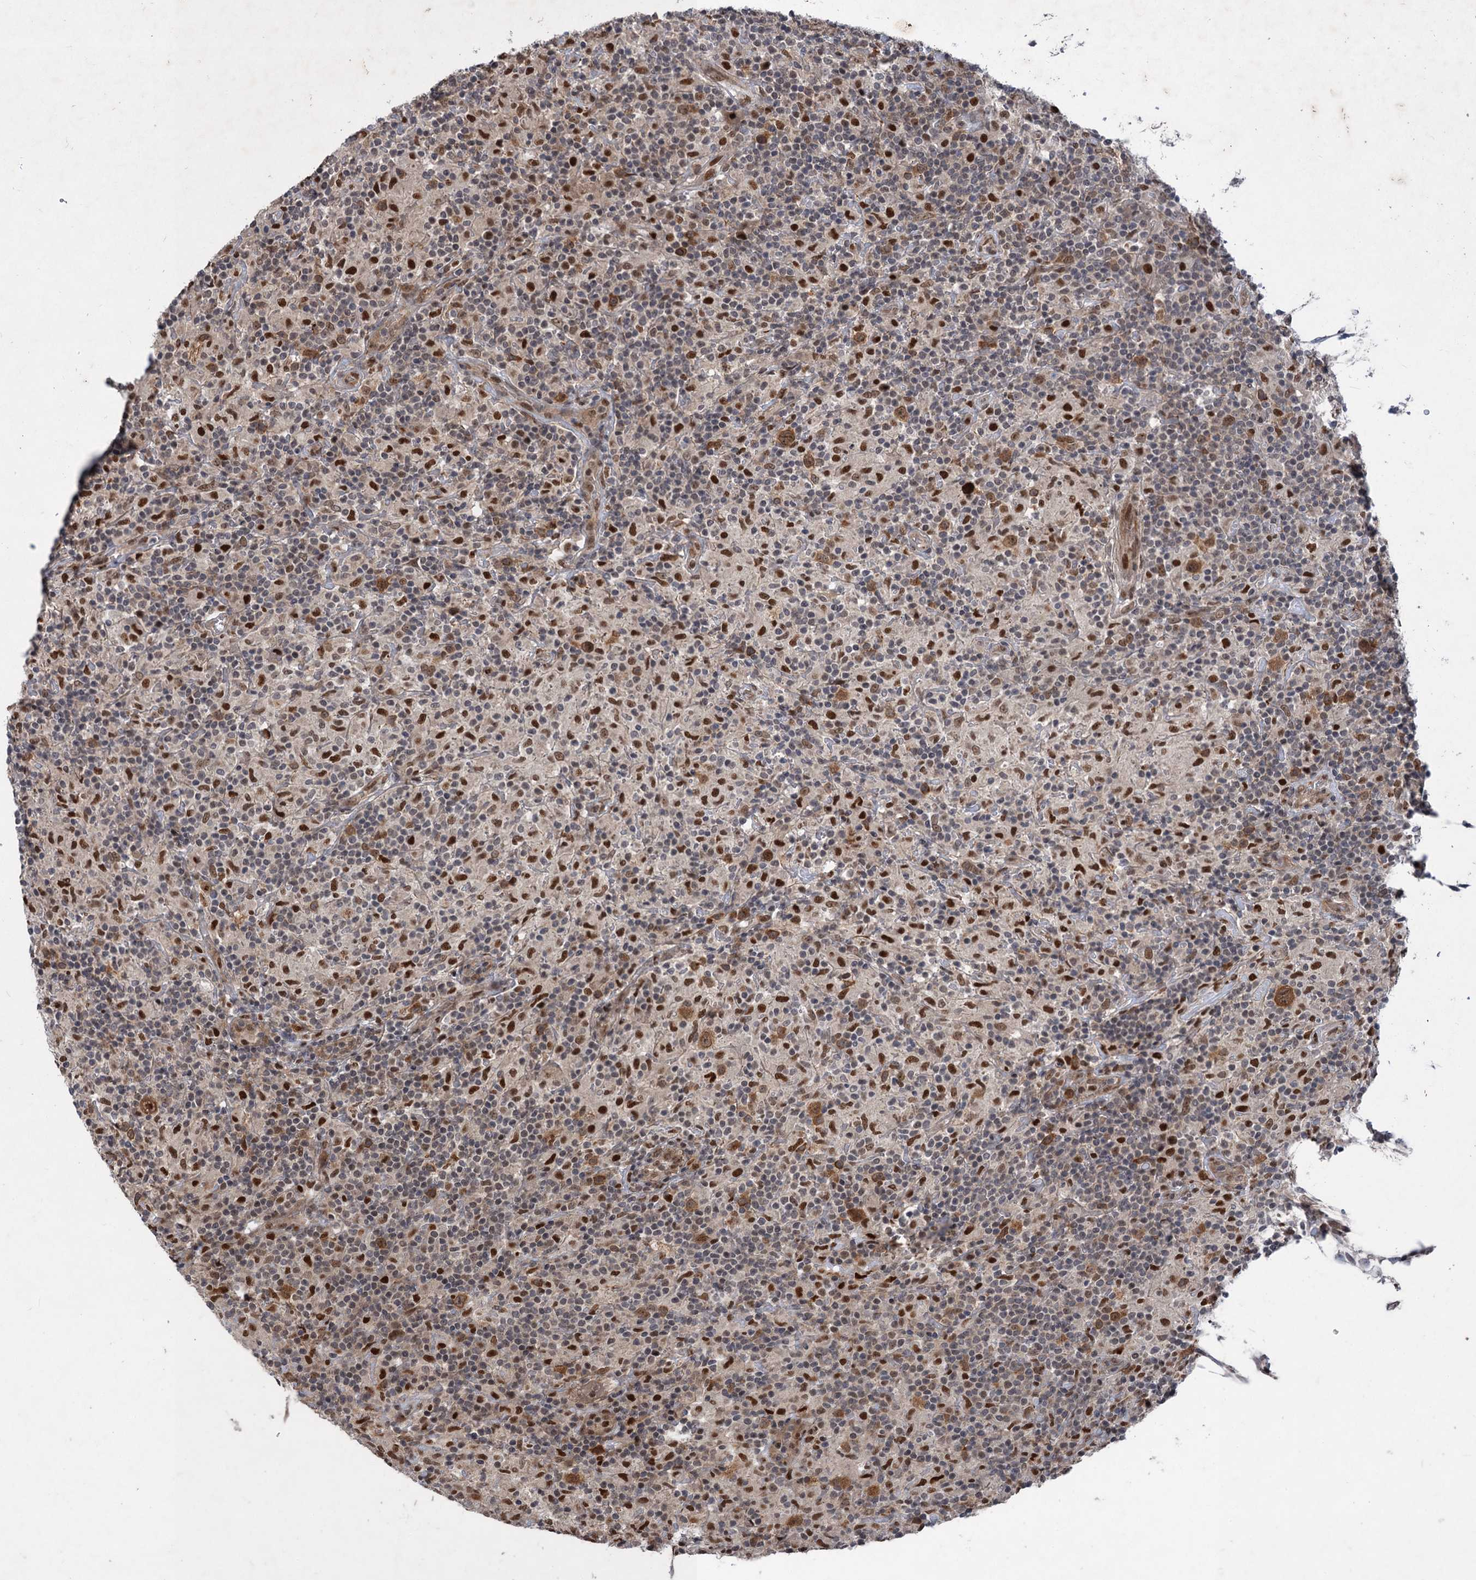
{"staining": {"intensity": "moderate", "quantity": ">75%", "location": "cytoplasmic/membranous,nuclear"}, "tissue": "lymphoma", "cell_type": "Tumor cells", "image_type": "cancer", "snomed": [{"axis": "morphology", "description": "Hodgkin's disease, NOS"}, {"axis": "topography", "description": "Lymph node"}], "caption": "DAB (3,3'-diaminobenzidine) immunohistochemical staining of lymphoma demonstrates moderate cytoplasmic/membranous and nuclear protein staining in about >75% of tumor cells.", "gene": "TTC31", "patient": {"sex": "male", "age": 70}}